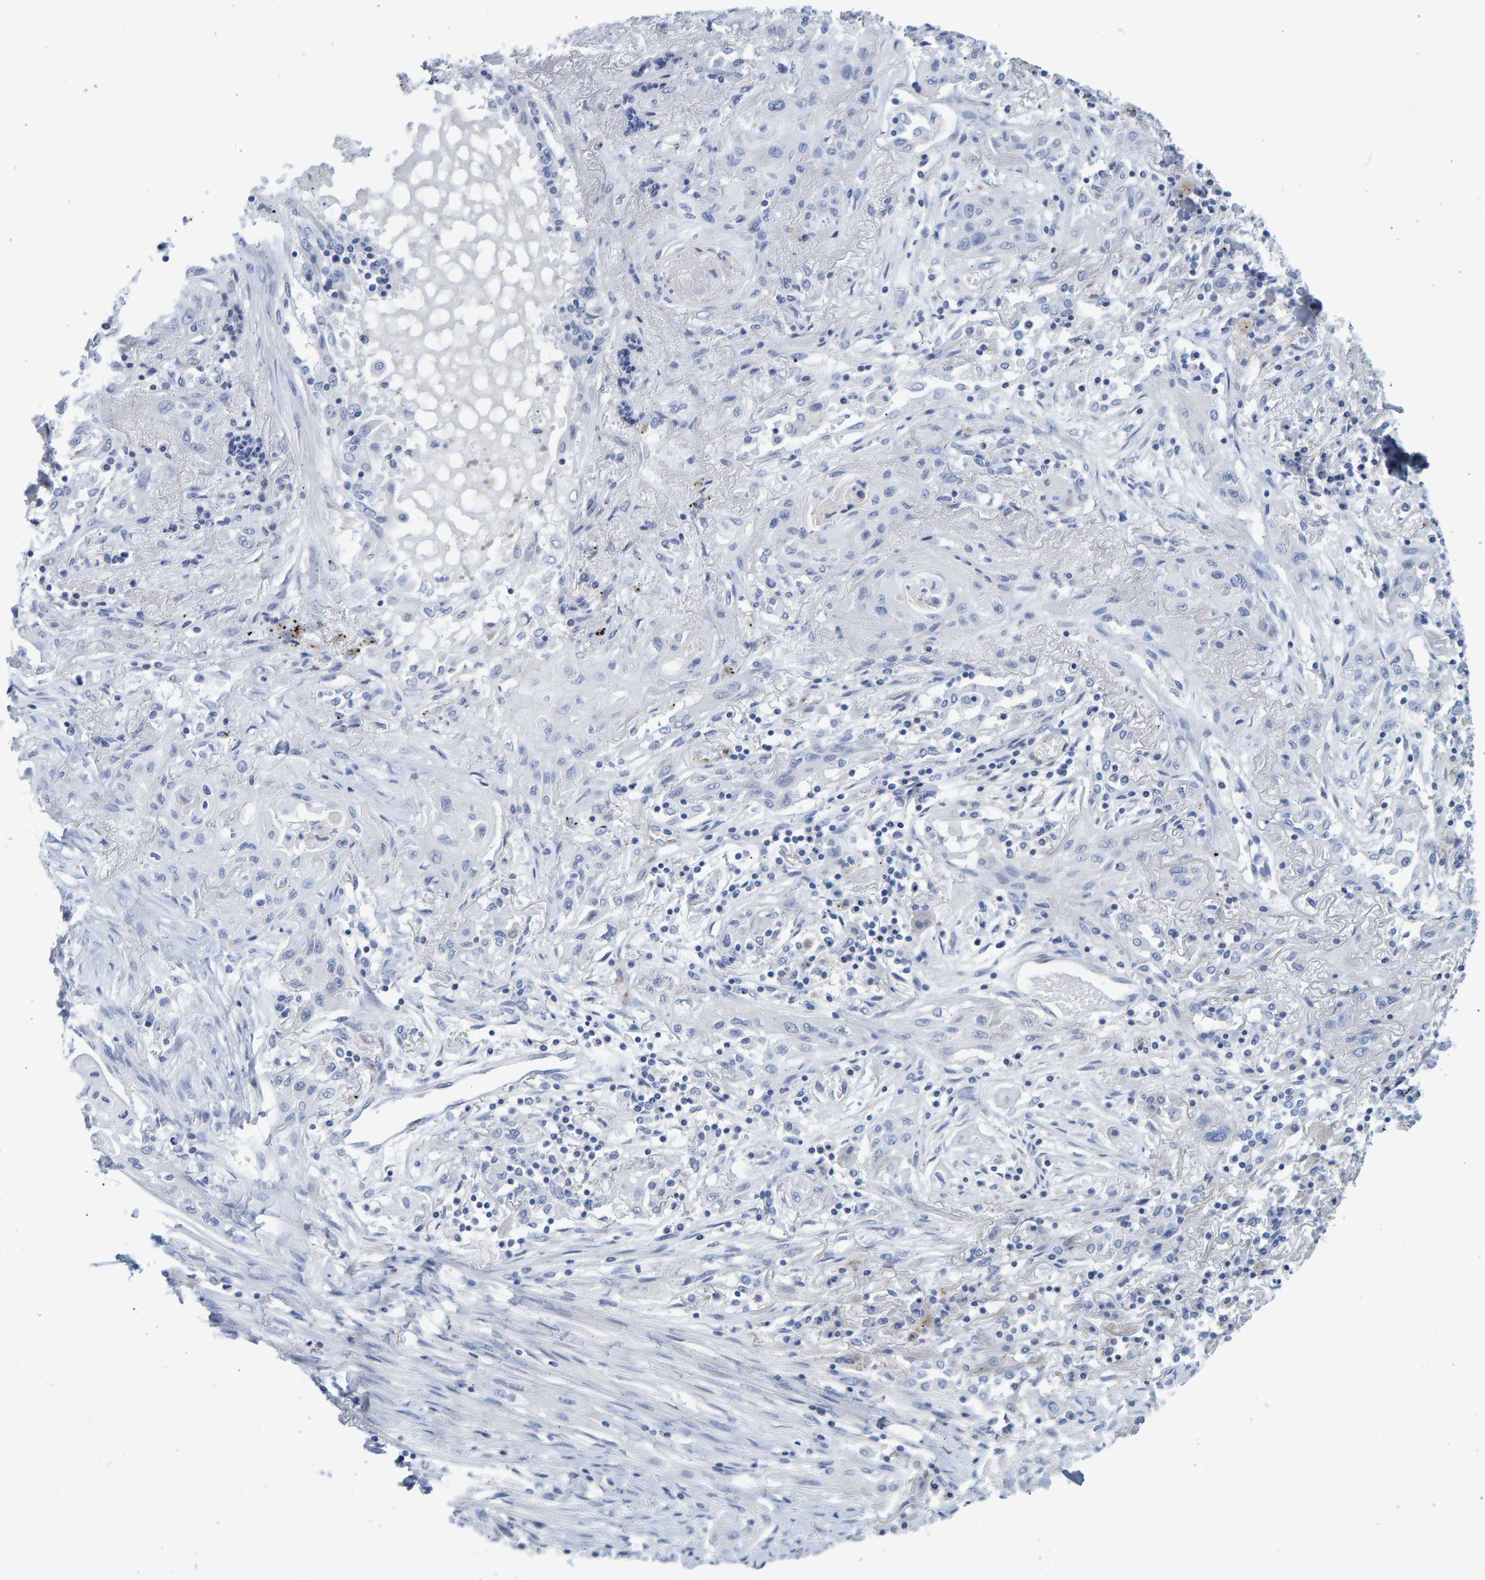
{"staining": {"intensity": "negative", "quantity": "none", "location": "none"}, "tissue": "lung cancer", "cell_type": "Tumor cells", "image_type": "cancer", "snomed": [{"axis": "morphology", "description": "Squamous cell carcinoma, NOS"}, {"axis": "topography", "description": "Lung"}], "caption": "Immunohistochemical staining of human lung cancer (squamous cell carcinoma) shows no significant positivity in tumor cells.", "gene": "SLC34A3", "patient": {"sex": "female", "age": 47}}